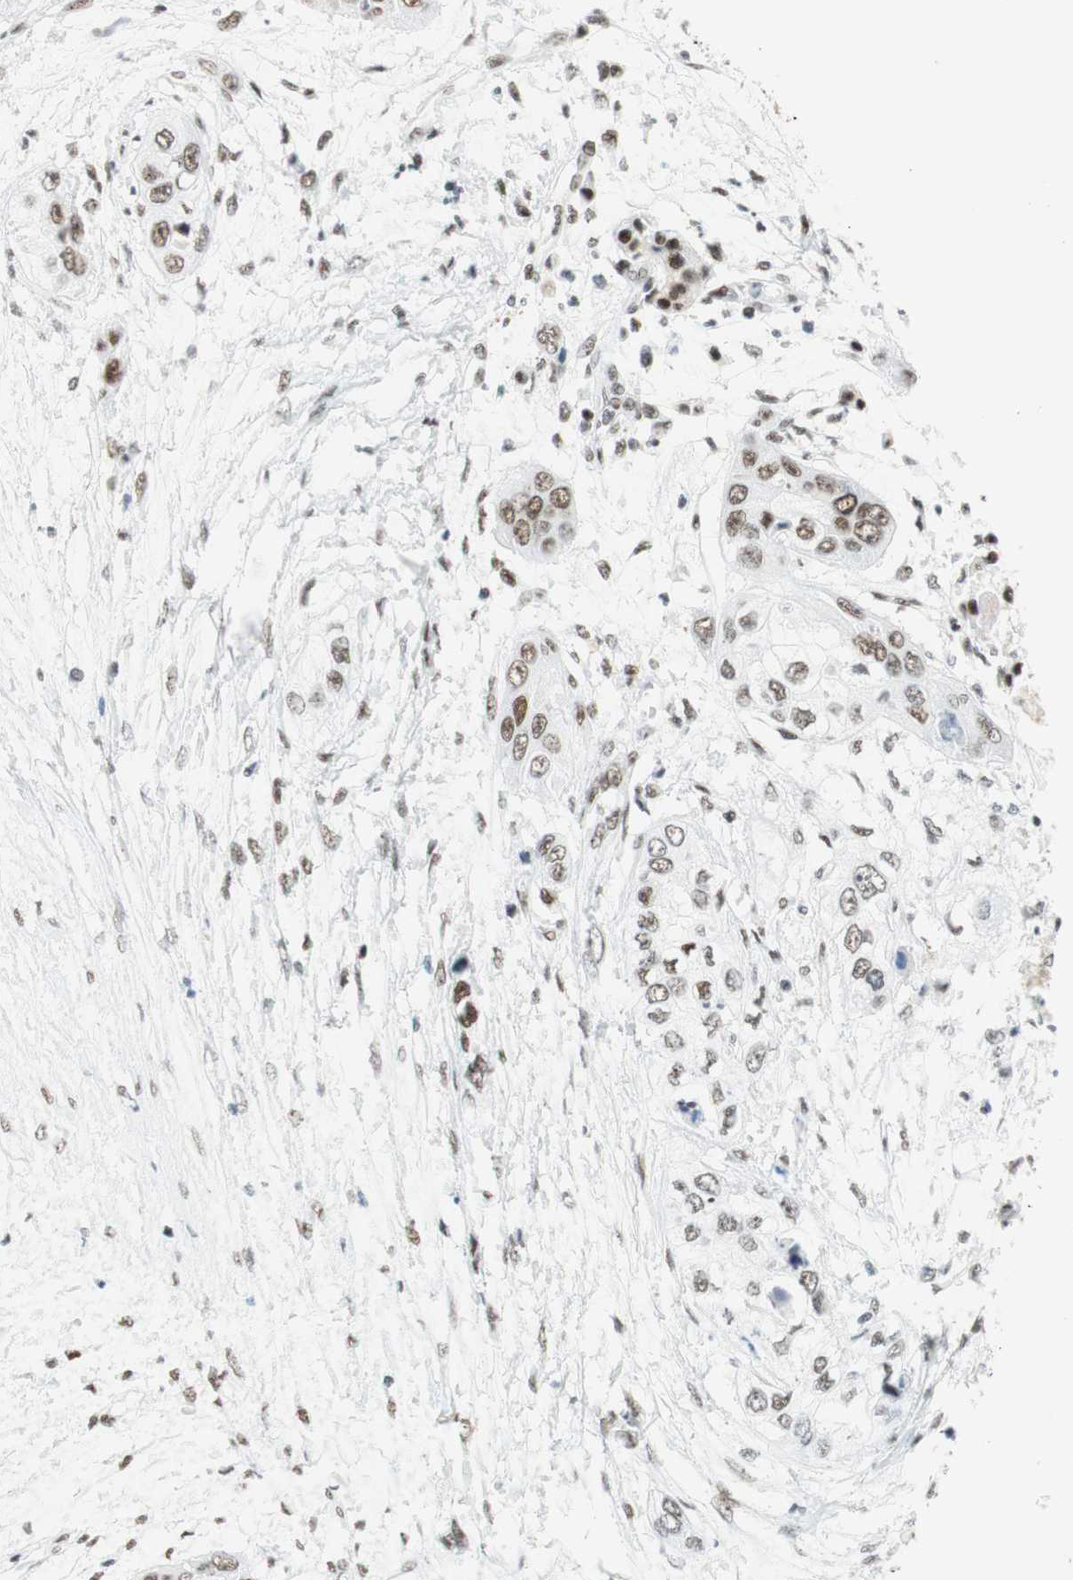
{"staining": {"intensity": "moderate", "quantity": "25%-75%", "location": "nuclear"}, "tissue": "pancreatic cancer", "cell_type": "Tumor cells", "image_type": "cancer", "snomed": [{"axis": "morphology", "description": "Adenocarcinoma, NOS"}, {"axis": "topography", "description": "Pancreas"}], "caption": "DAB (3,3'-diaminobenzidine) immunohistochemical staining of pancreatic adenocarcinoma reveals moderate nuclear protein staining in approximately 25%-75% of tumor cells. (brown staining indicates protein expression, while blue staining denotes nuclei).", "gene": "RNF20", "patient": {"sex": "female", "age": 70}}